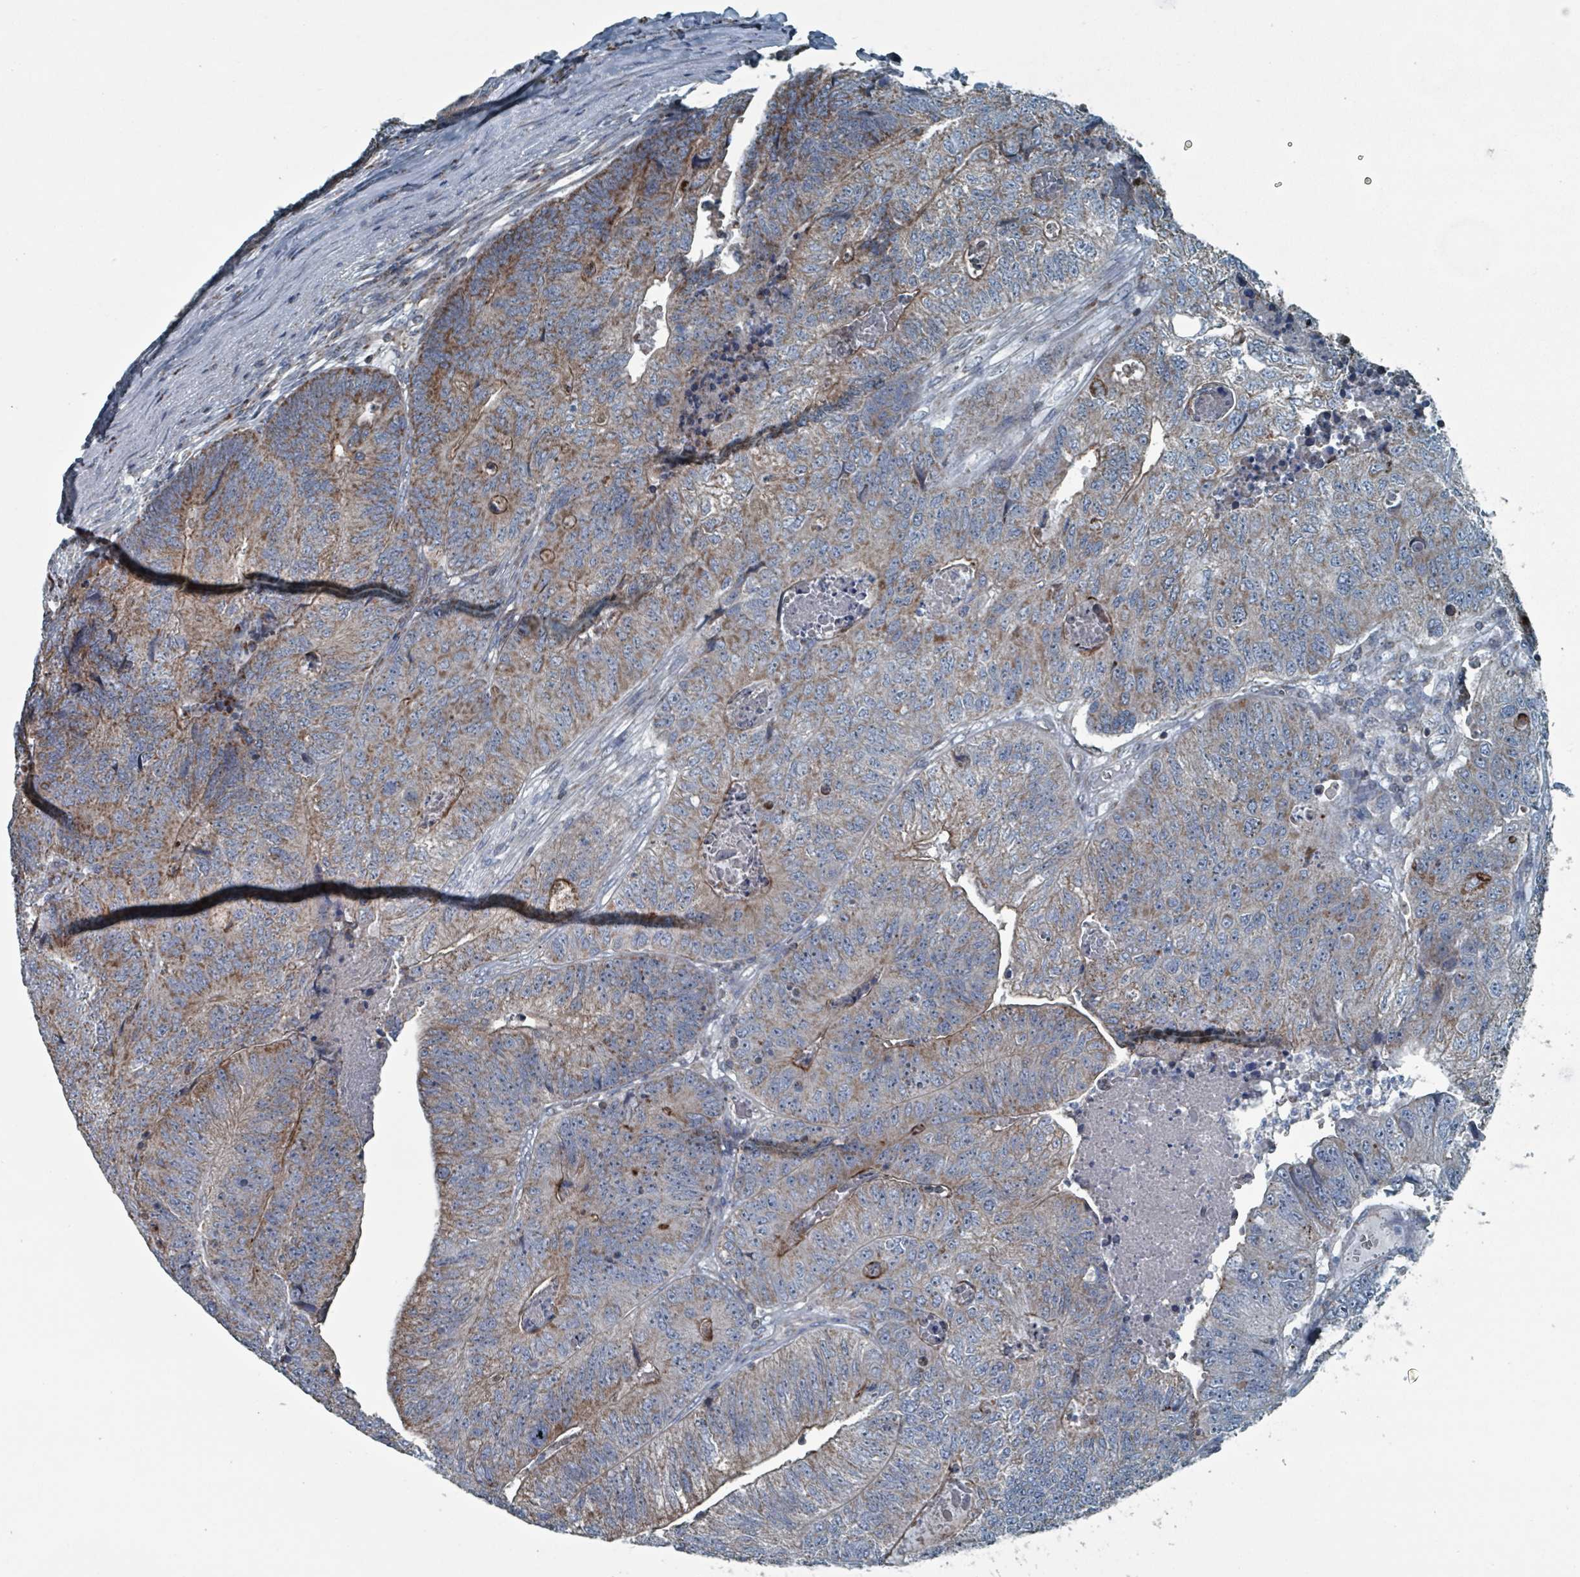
{"staining": {"intensity": "weak", "quantity": ">75%", "location": "cytoplasmic/membranous"}, "tissue": "colorectal cancer", "cell_type": "Tumor cells", "image_type": "cancer", "snomed": [{"axis": "morphology", "description": "Adenocarcinoma, NOS"}, {"axis": "topography", "description": "Colon"}], "caption": "Immunohistochemical staining of colorectal cancer (adenocarcinoma) displays low levels of weak cytoplasmic/membranous protein expression in approximately >75% of tumor cells. (Brightfield microscopy of DAB IHC at high magnification).", "gene": "ABHD18", "patient": {"sex": "female", "age": 67}}